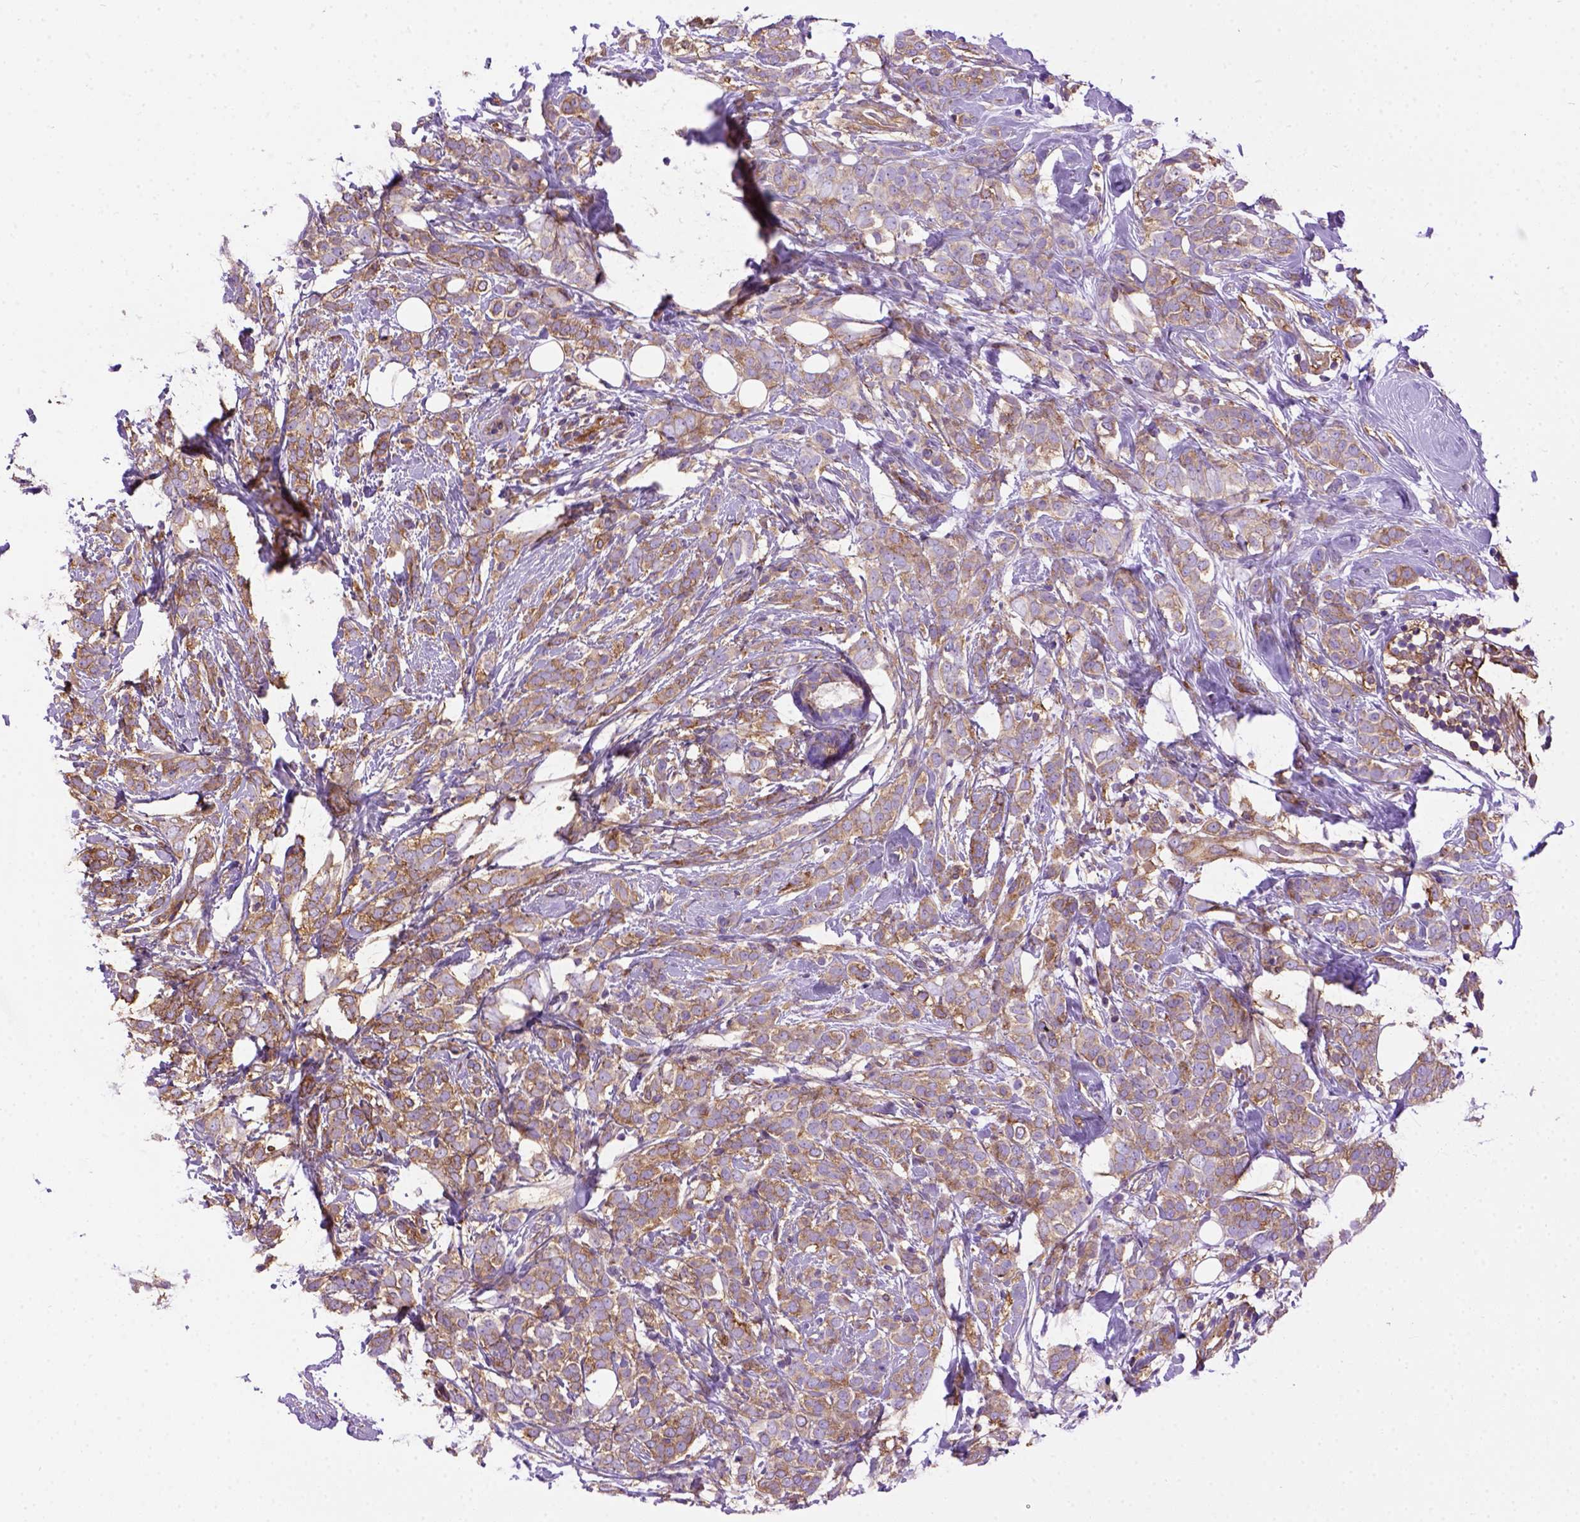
{"staining": {"intensity": "moderate", "quantity": ">75%", "location": "cytoplasmic/membranous"}, "tissue": "breast cancer", "cell_type": "Tumor cells", "image_type": "cancer", "snomed": [{"axis": "morphology", "description": "Lobular carcinoma"}, {"axis": "topography", "description": "Breast"}], "caption": "Breast cancer (lobular carcinoma) tissue demonstrates moderate cytoplasmic/membranous staining in about >75% of tumor cells", "gene": "MVP", "patient": {"sex": "female", "age": 49}}